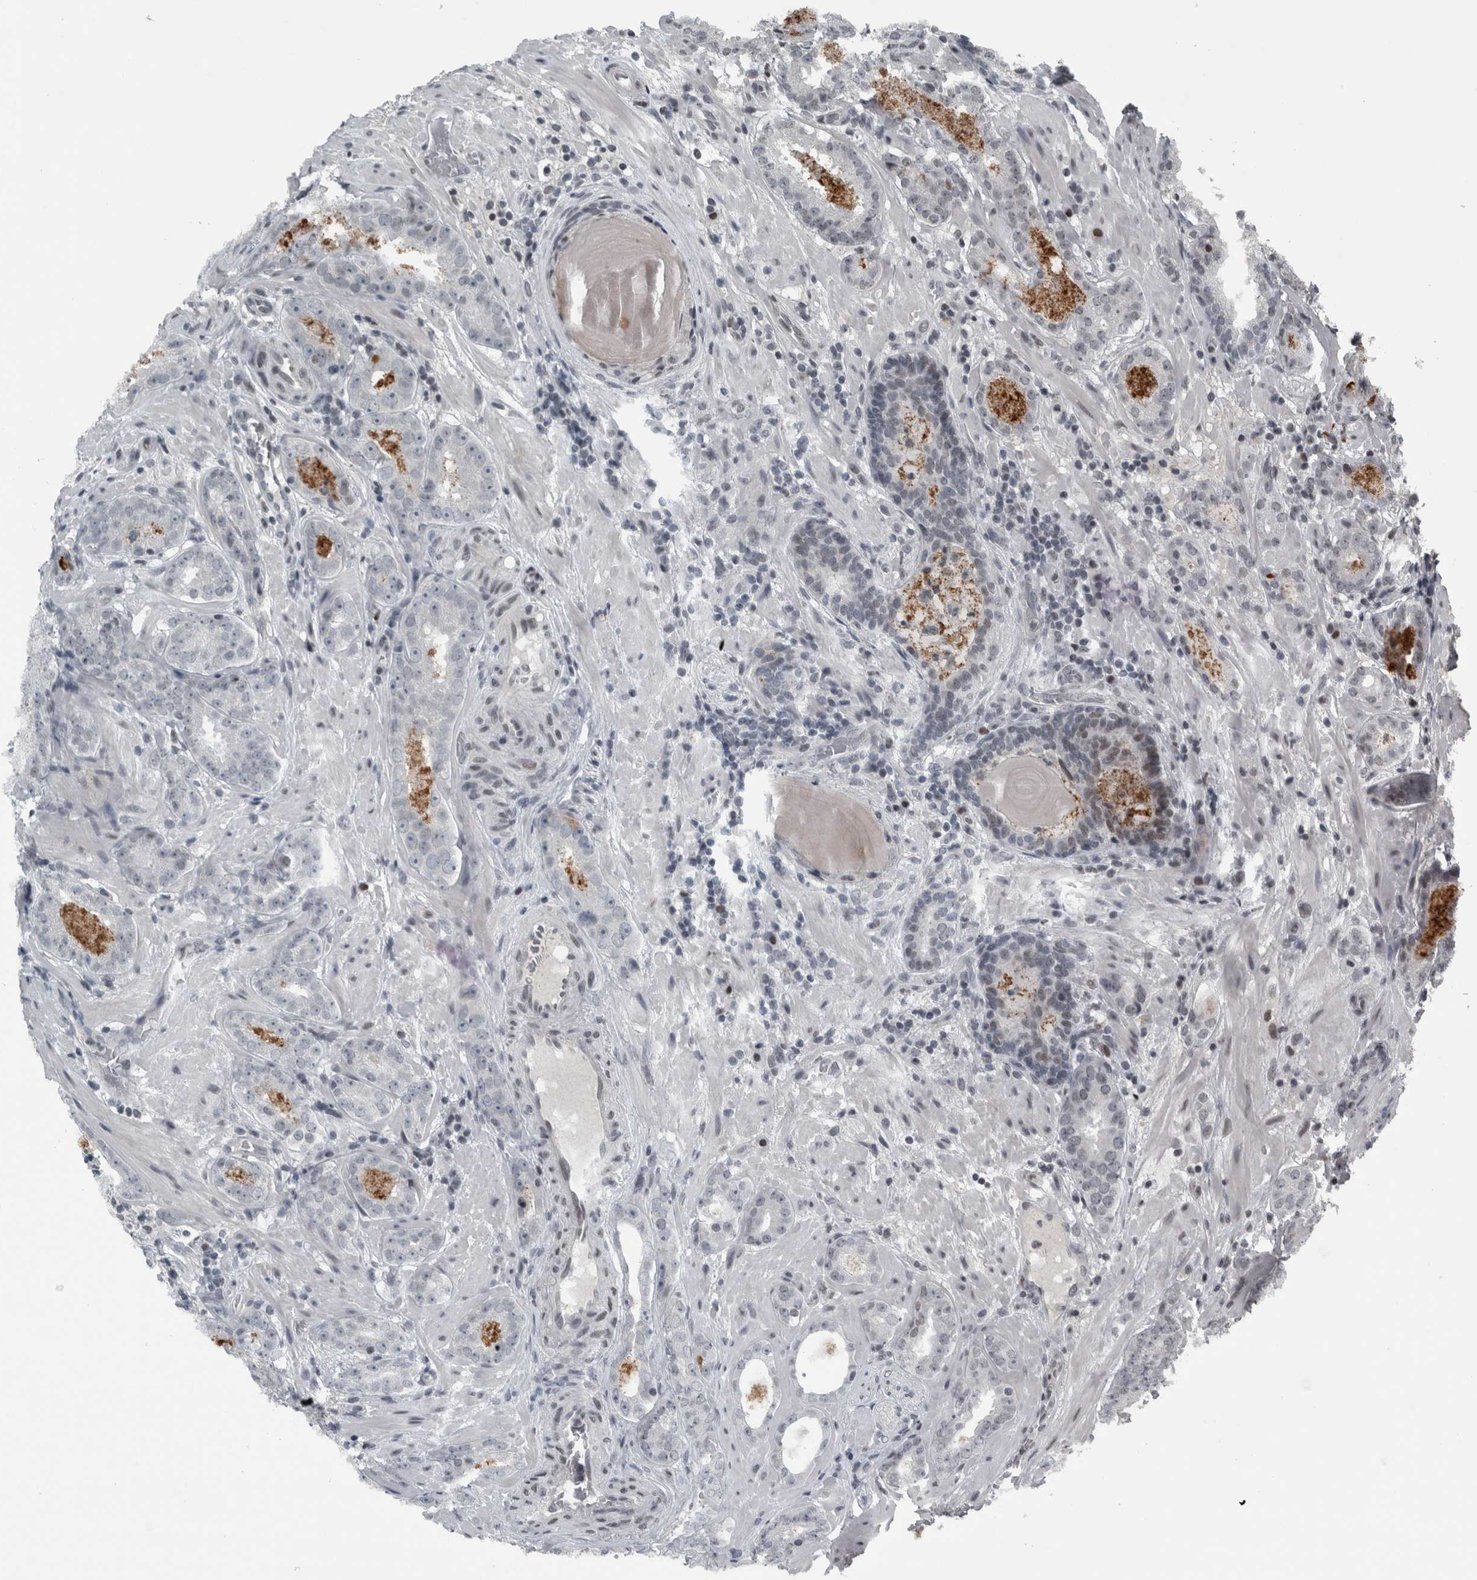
{"staining": {"intensity": "negative", "quantity": "none", "location": "none"}, "tissue": "prostate cancer", "cell_type": "Tumor cells", "image_type": "cancer", "snomed": [{"axis": "morphology", "description": "Adenocarcinoma, Low grade"}, {"axis": "topography", "description": "Prostate"}], "caption": "This is an immunohistochemistry image of prostate cancer (low-grade adenocarcinoma). There is no positivity in tumor cells.", "gene": "UNC50", "patient": {"sex": "male", "age": 69}}